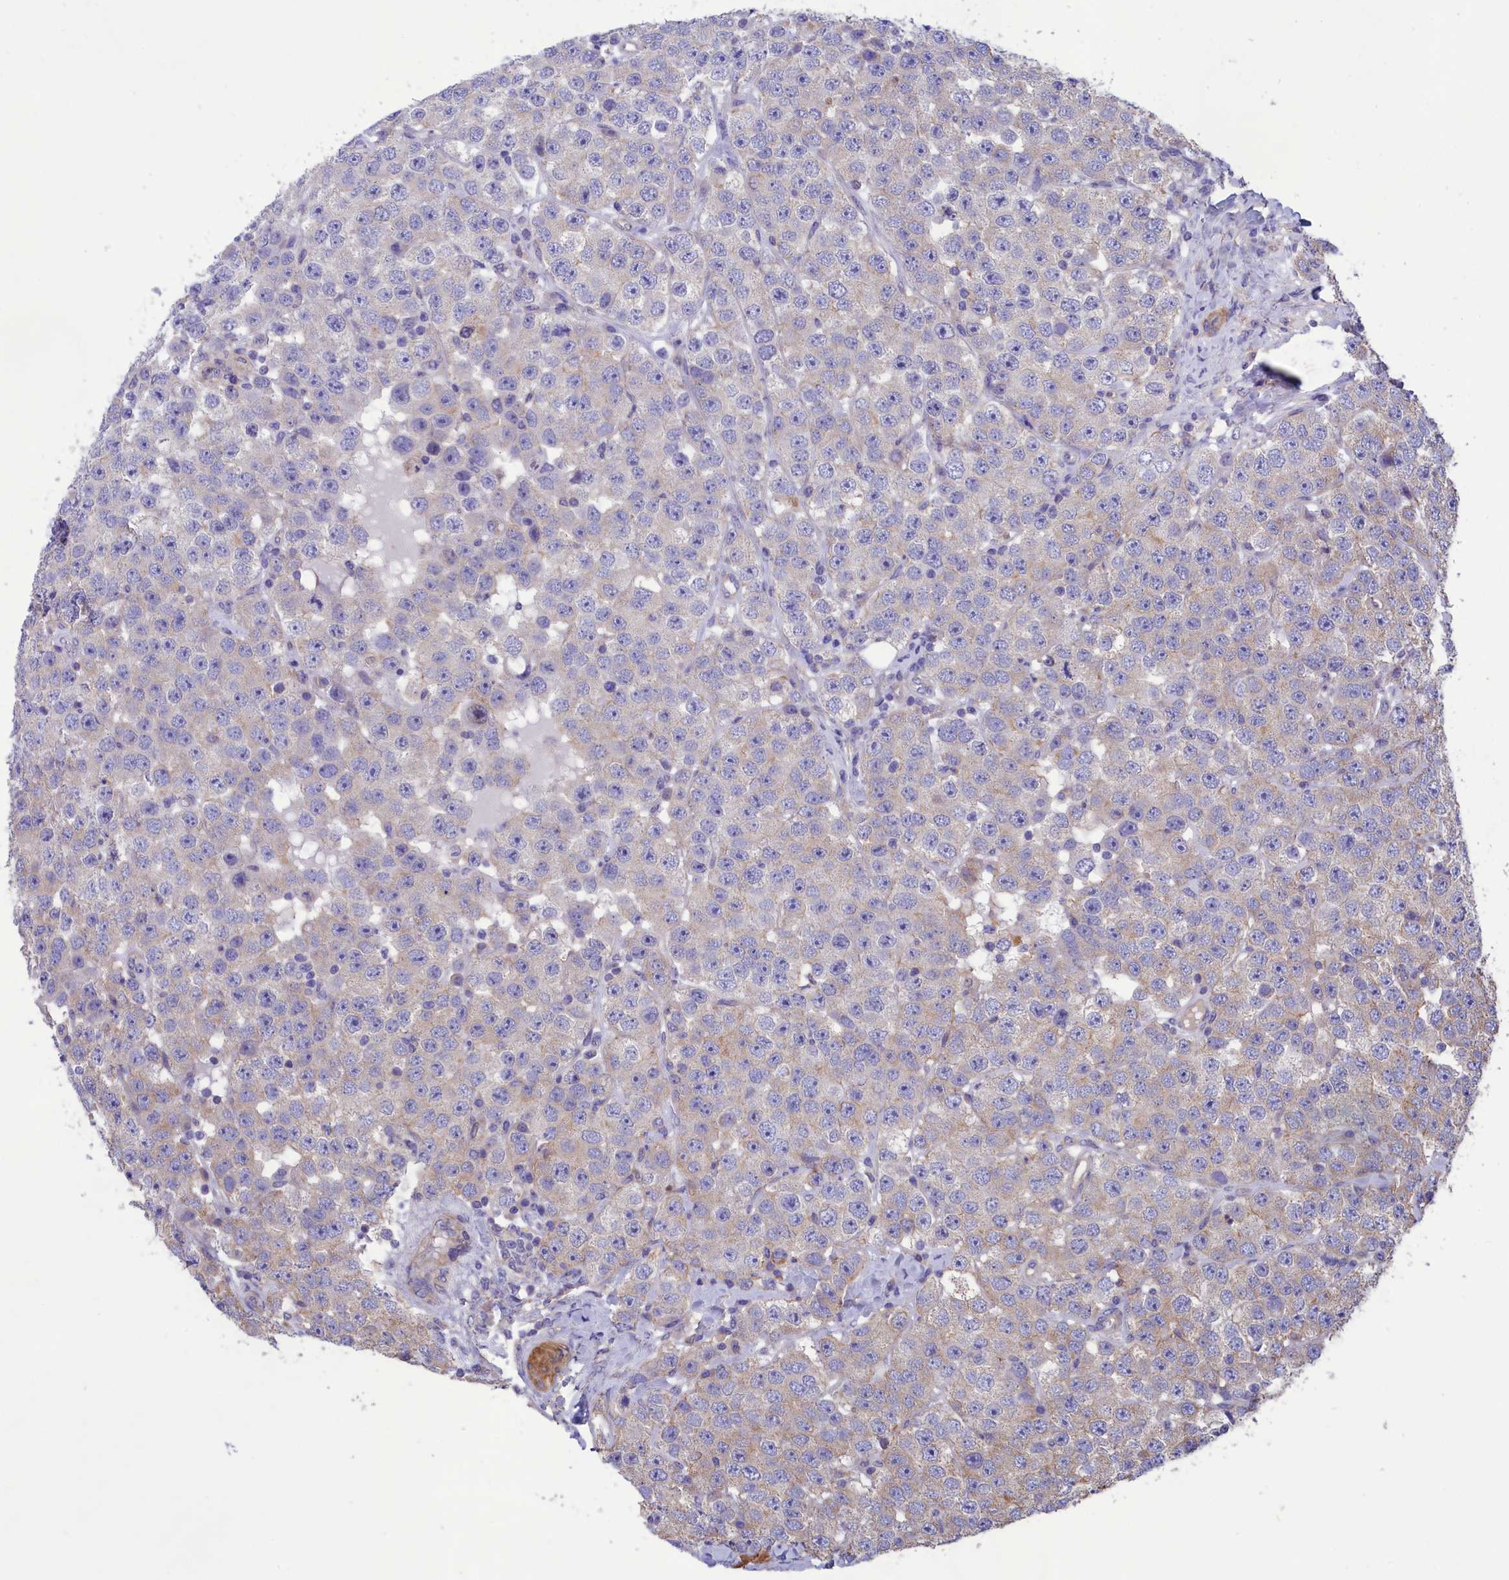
{"staining": {"intensity": "negative", "quantity": "none", "location": "none"}, "tissue": "testis cancer", "cell_type": "Tumor cells", "image_type": "cancer", "snomed": [{"axis": "morphology", "description": "Seminoma, NOS"}, {"axis": "topography", "description": "Testis"}], "caption": "Protein analysis of testis cancer demonstrates no significant staining in tumor cells.", "gene": "AMDHD2", "patient": {"sex": "male", "age": 28}}